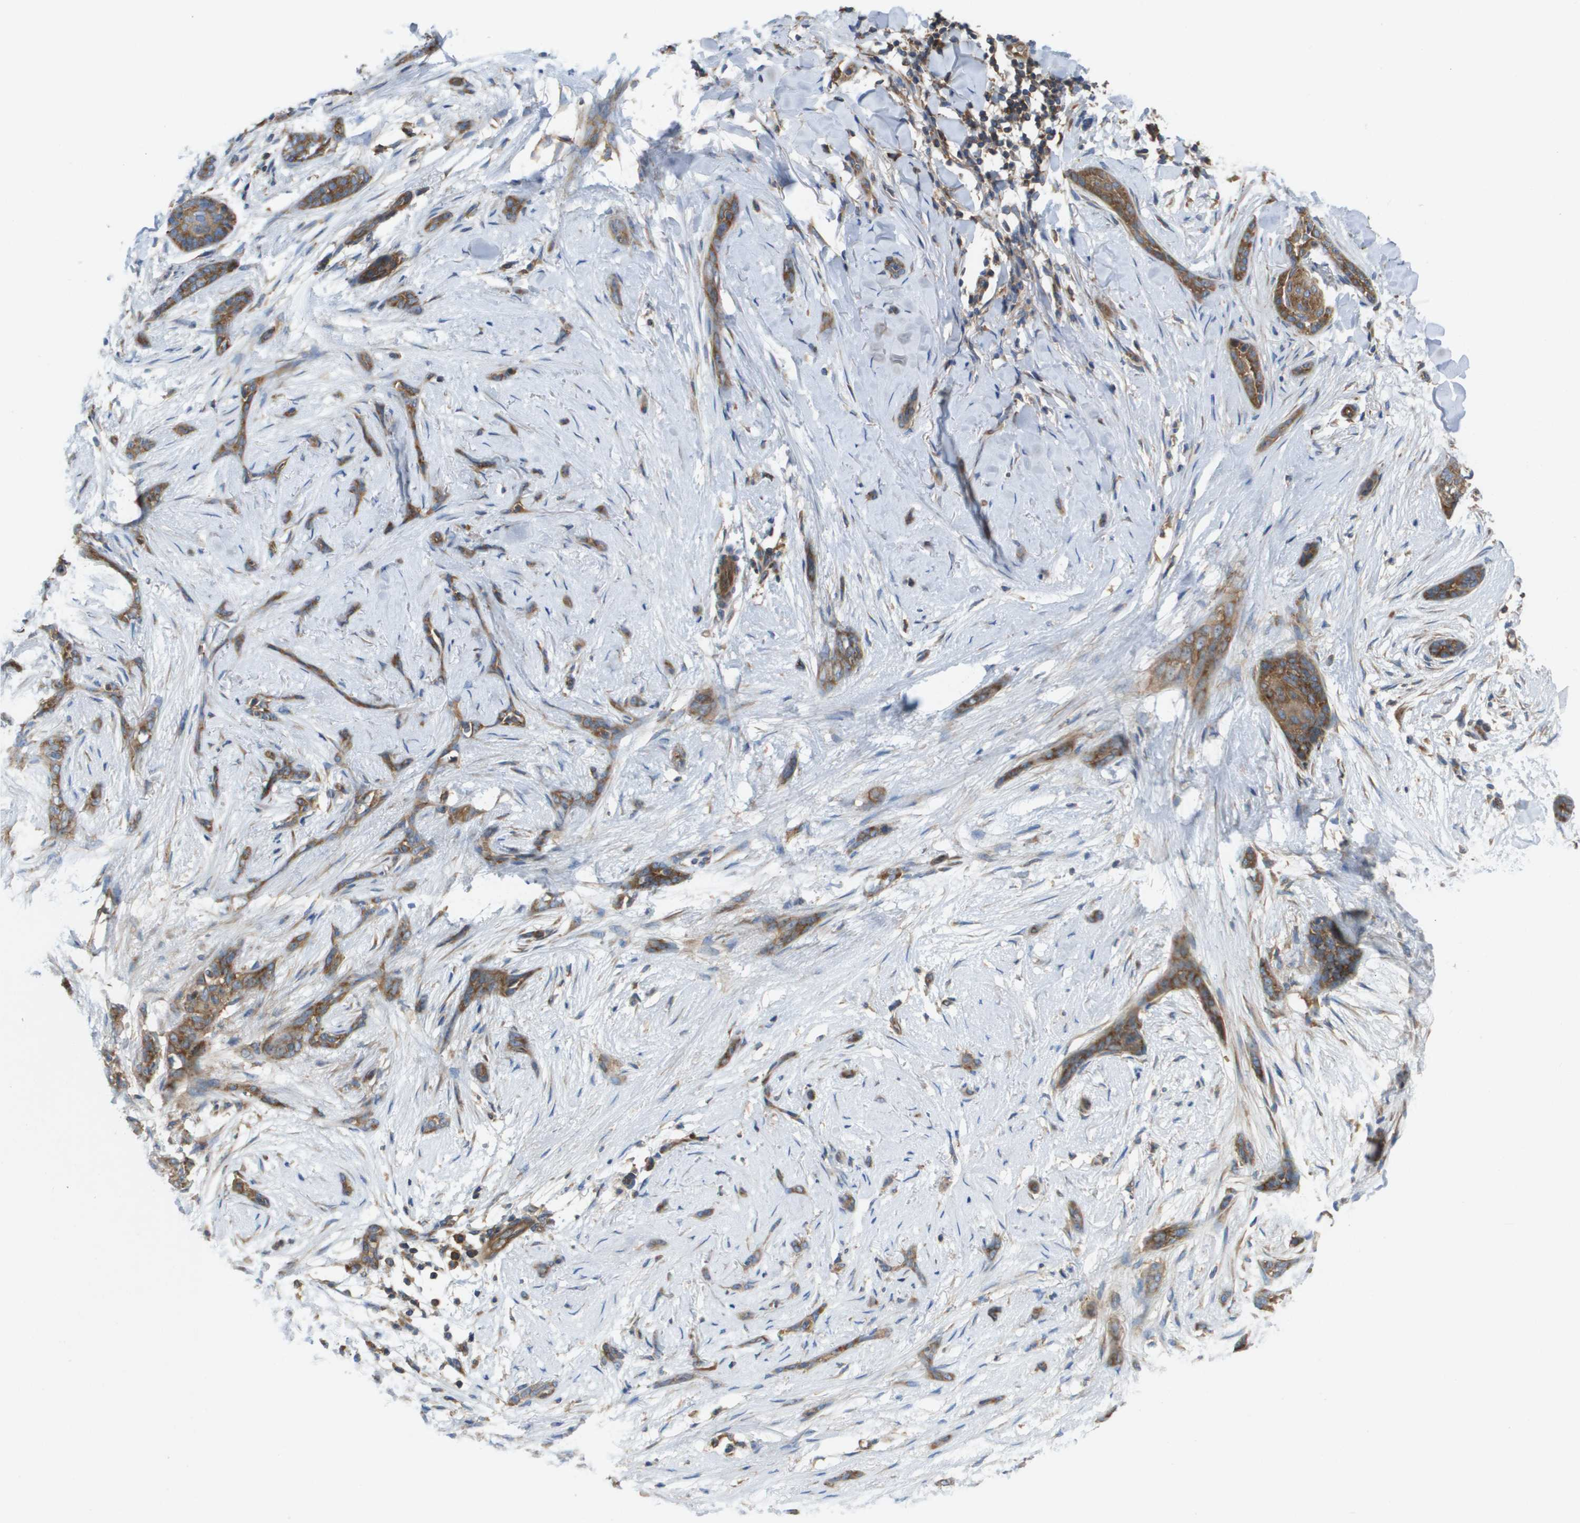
{"staining": {"intensity": "moderate", "quantity": ">75%", "location": "cytoplasmic/membranous"}, "tissue": "skin cancer", "cell_type": "Tumor cells", "image_type": "cancer", "snomed": [{"axis": "morphology", "description": "Basal cell carcinoma"}, {"axis": "morphology", "description": "Adnexal tumor, benign"}, {"axis": "topography", "description": "Skin"}], "caption": "Skin benign adnexal tumor stained with a brown dye displays moderate cytoplasmic/membranous positive expression in approximately >75% of tumor cells.", "gene": "EIF4G2", "patient": {"sex": "female", "age": 42}}